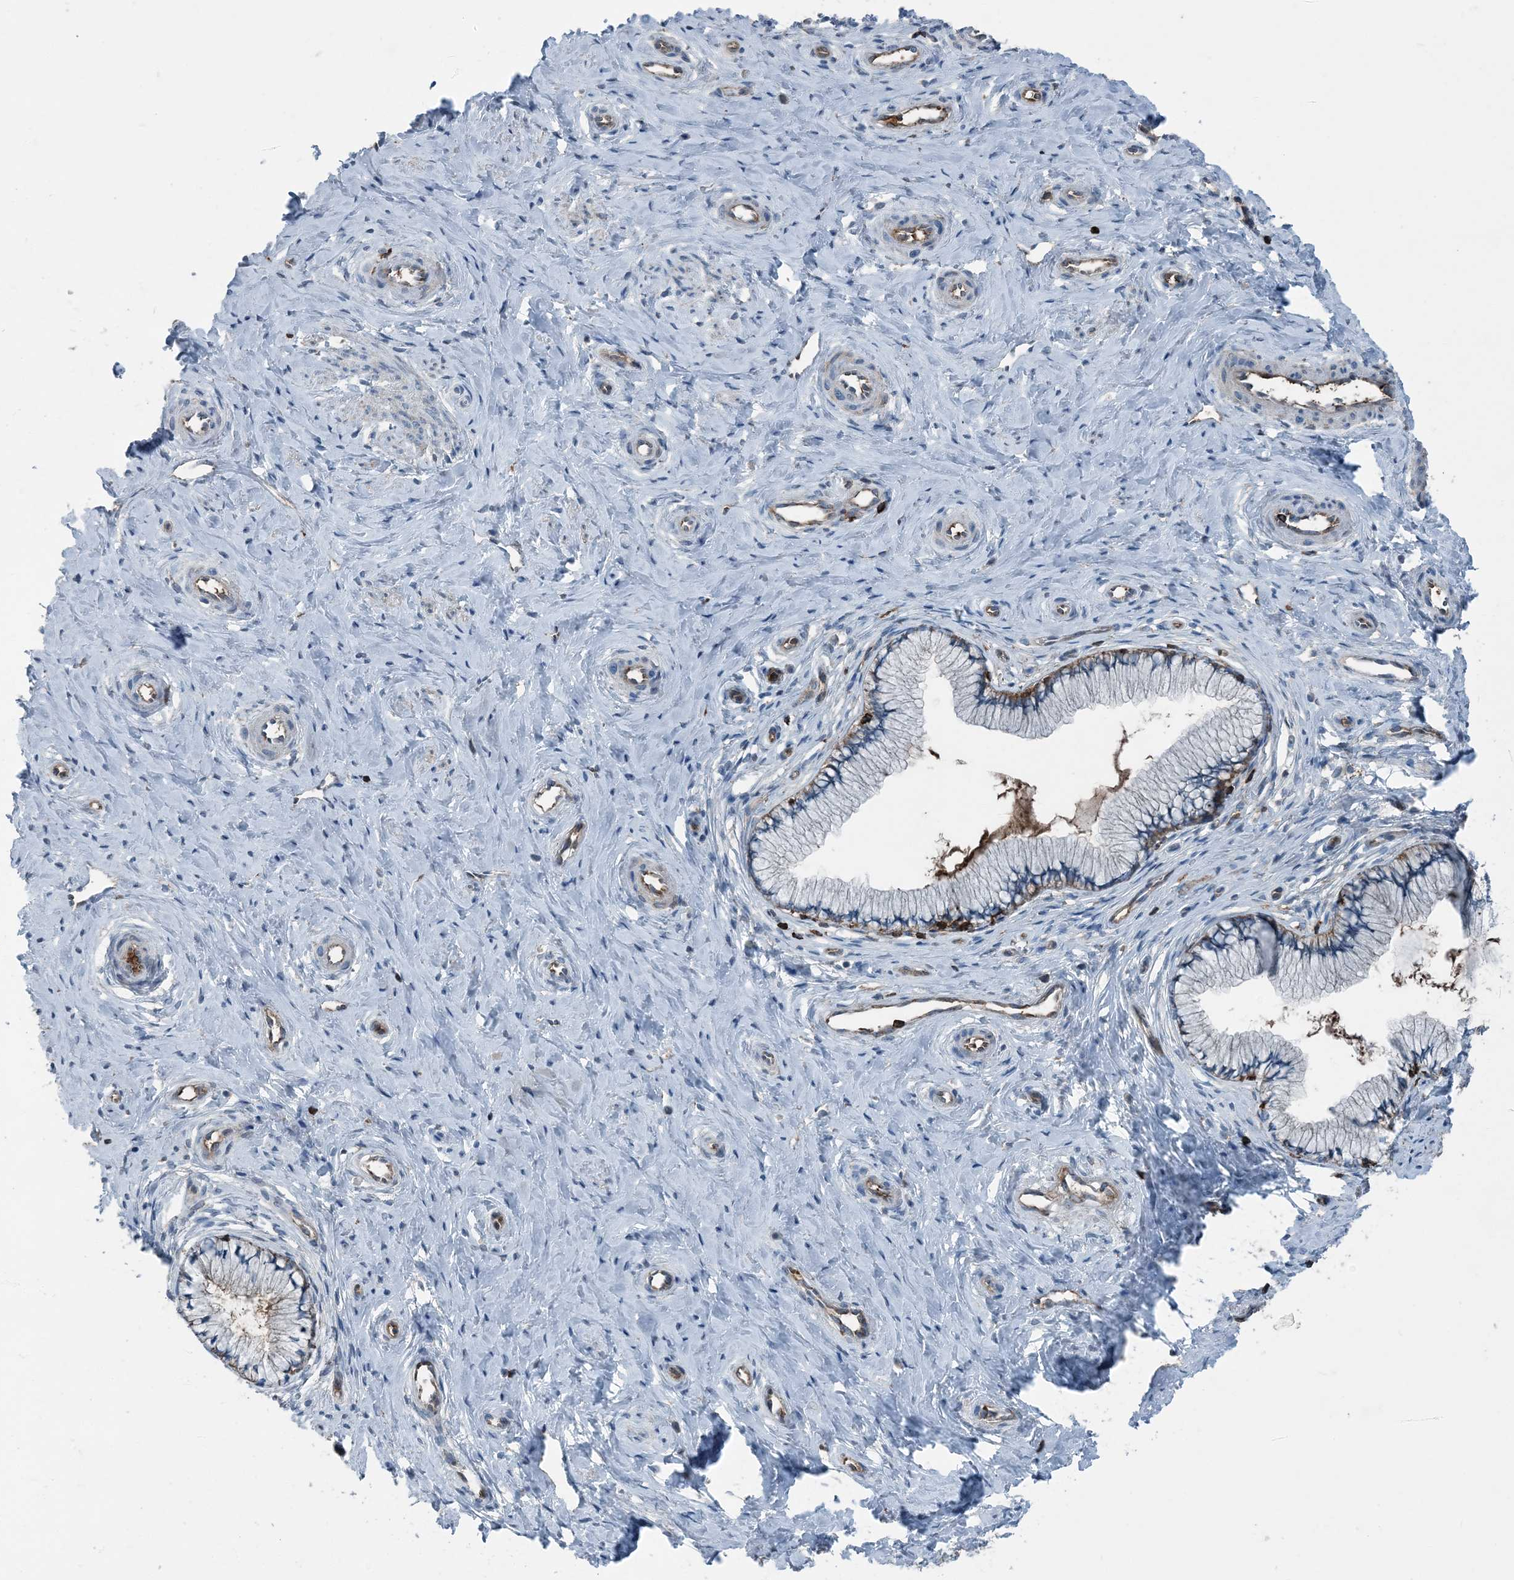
{"staining": {"intensity": "weak", "quantity": ">75%", "location": "cytoplasmic/membranous"}, "tissue": "cervix", "cell_type": "Glandular cells", "image_type": "normal", "snomed": [{"axis": "morphology", "description": "Normal tissue, NOS"}, {"axis": "topography", "description": "Cervix"}], "caption": "Normal cervix exhibits weak cytoplasmic/membranous staining in approximately >75% of glandular cells, visualized by immunohistochemistry.", "gene": "CFL1", "patient": {"sex": "female", "age": 36}}